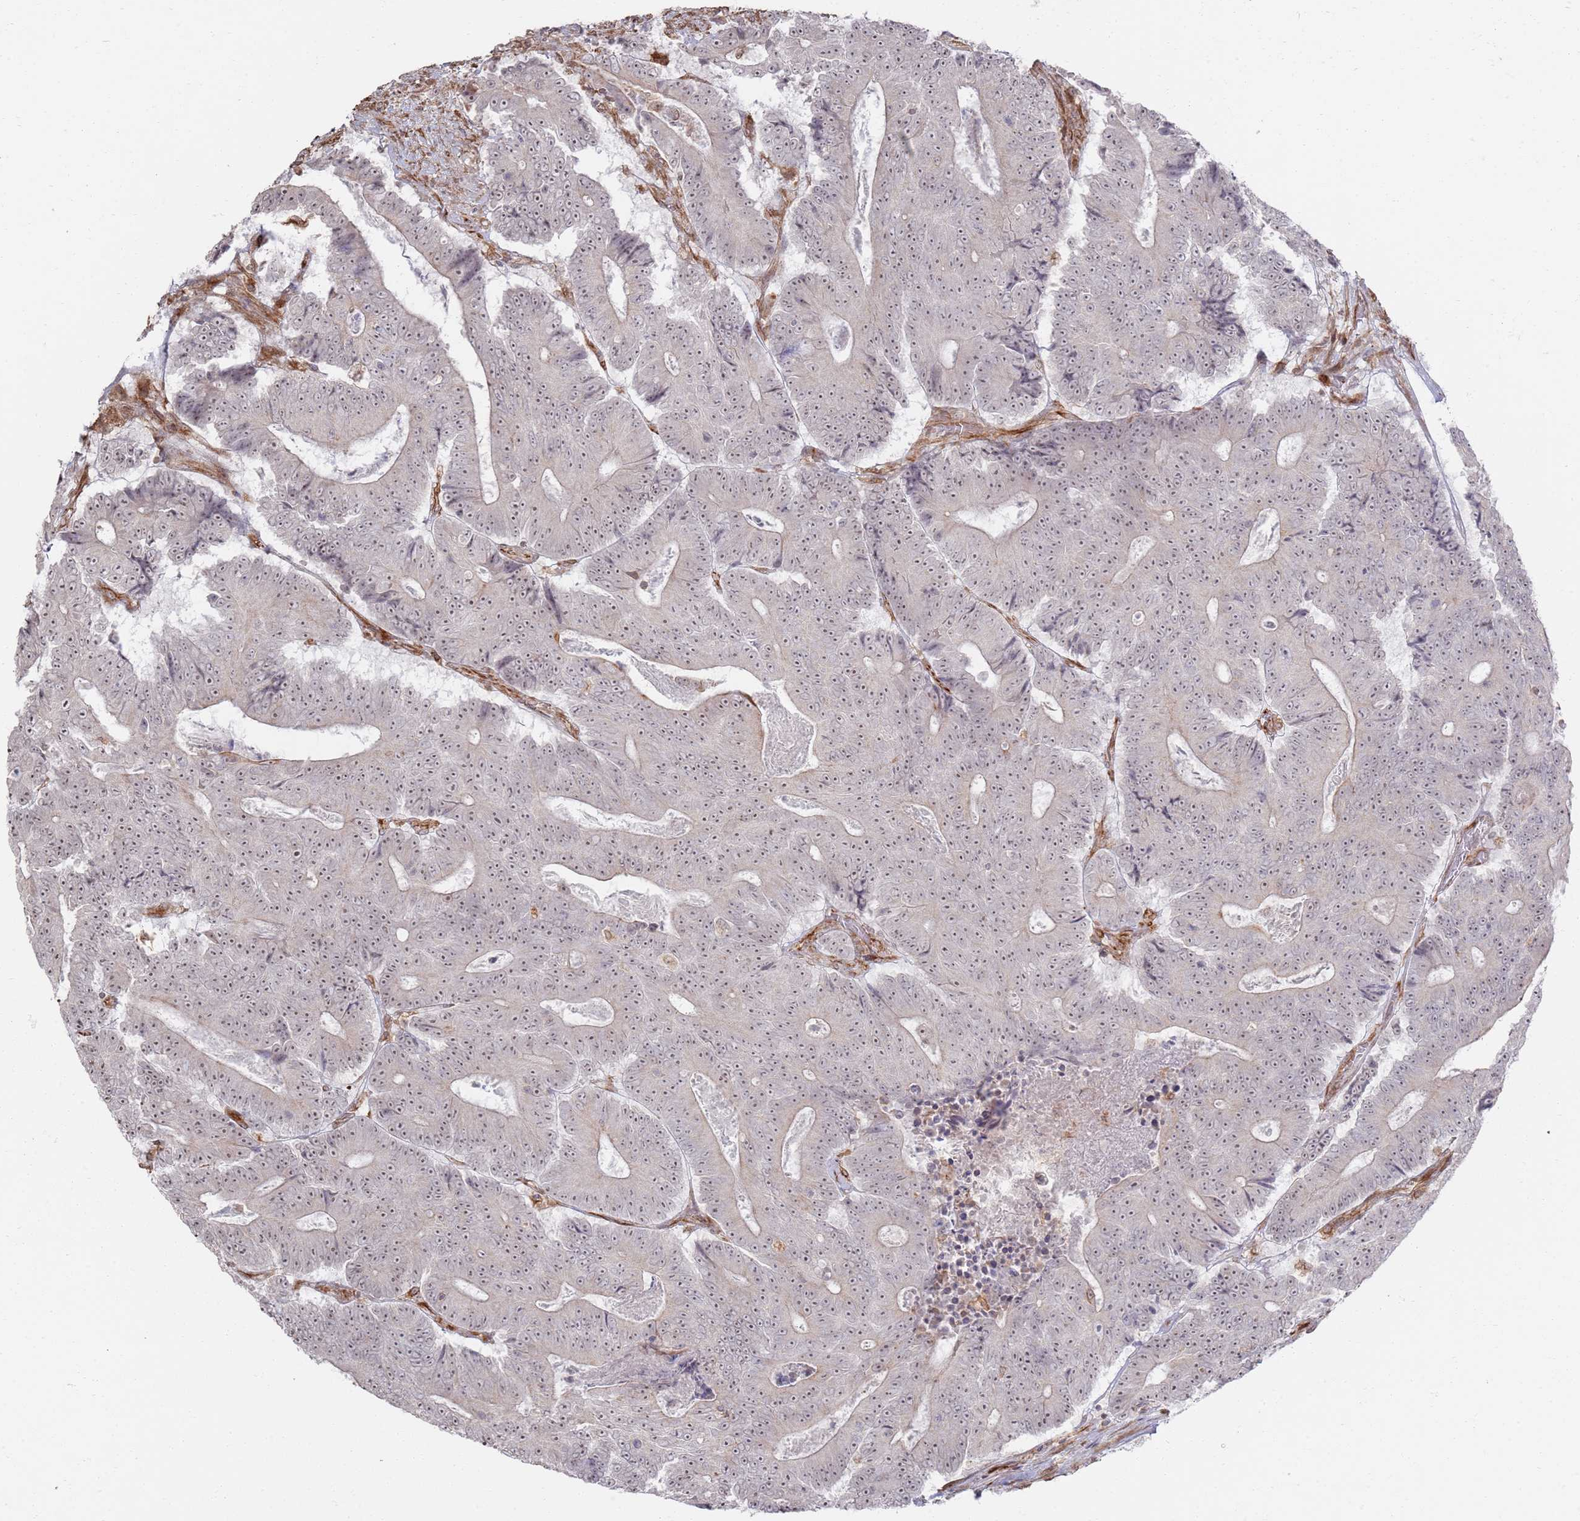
{"staining": {"intensity": "weak", "quantity": ">75%", "location": "nuclear"}, "tissue": "colorectal cancer", "cell_type": "Tumor cells", "image_type": "cancer", "snomed": [{"axis": "morphology", "description": "Adenocarcinoma, NOS"}, {"axis": "topography", "description": "Colon"}], "caption": "Human colorectal adenocarcinoma stained with a brown dye exhibits weak nuclear positive staining in about >75% of tumor cells.", "gene": "PHF21A", "patient": {"sex": "male", "age": 83}}